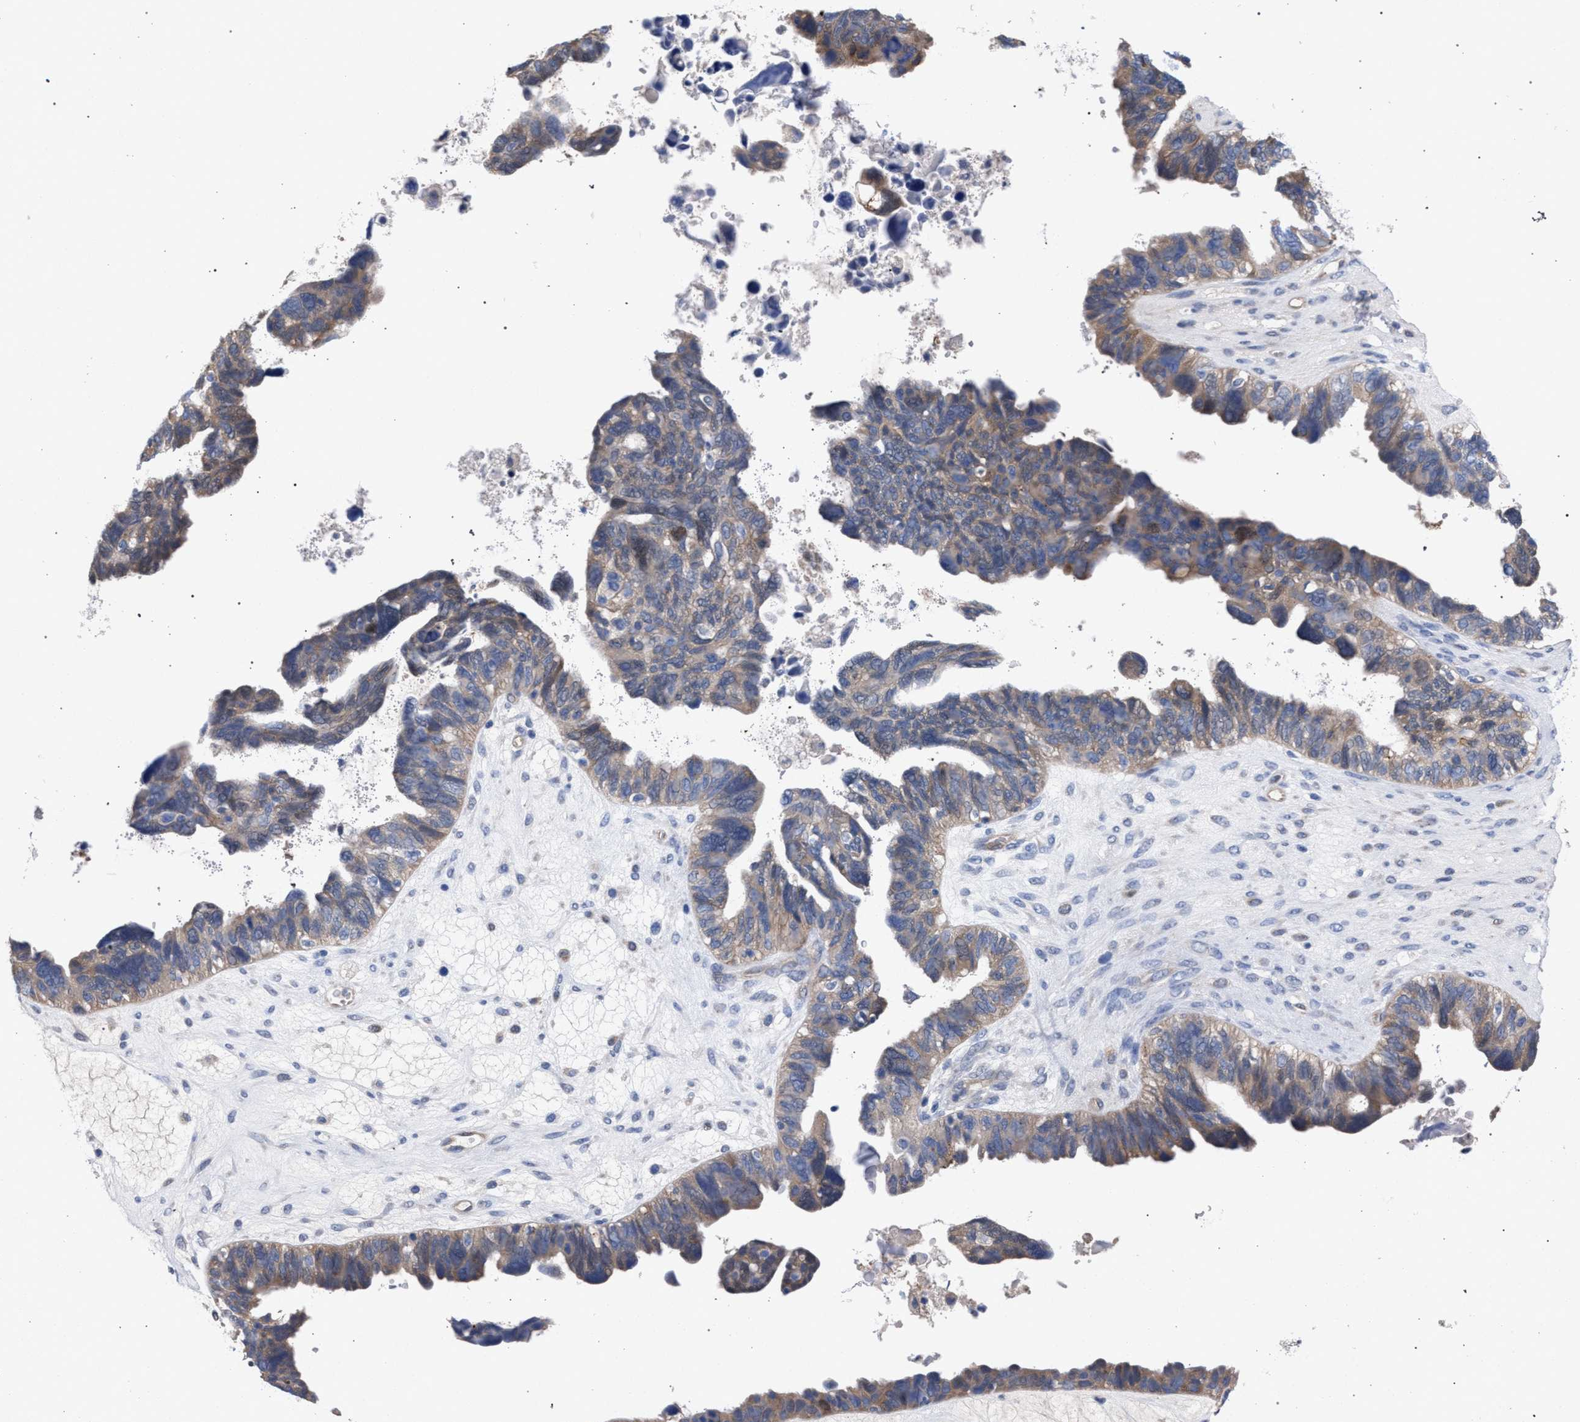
{"staining": {"intensity": "weak", "quantity": ">75%", "location": "cytoplasmic/membranous"}, "tissue": "ovarian cancer", "cell_type": "Tumor cells", "image_type": "cancer", "snomed": [{"axis": "morphology", "description": "Cystadenocarcinoma, serous, NOS"}, {"axis": "topography", "description": "Ovary"}], "caption": "The immunohistochemical stain labels weak cytoplasmic/membranous expression in tumor cells of ovarian cancer tissue. Using DAB (brown) and hematoxylin (blue) stains, captured at high magnification using brightfield microscopy.", "gene": "GMPR", "patient": {"sex": "female", "age": 79}}